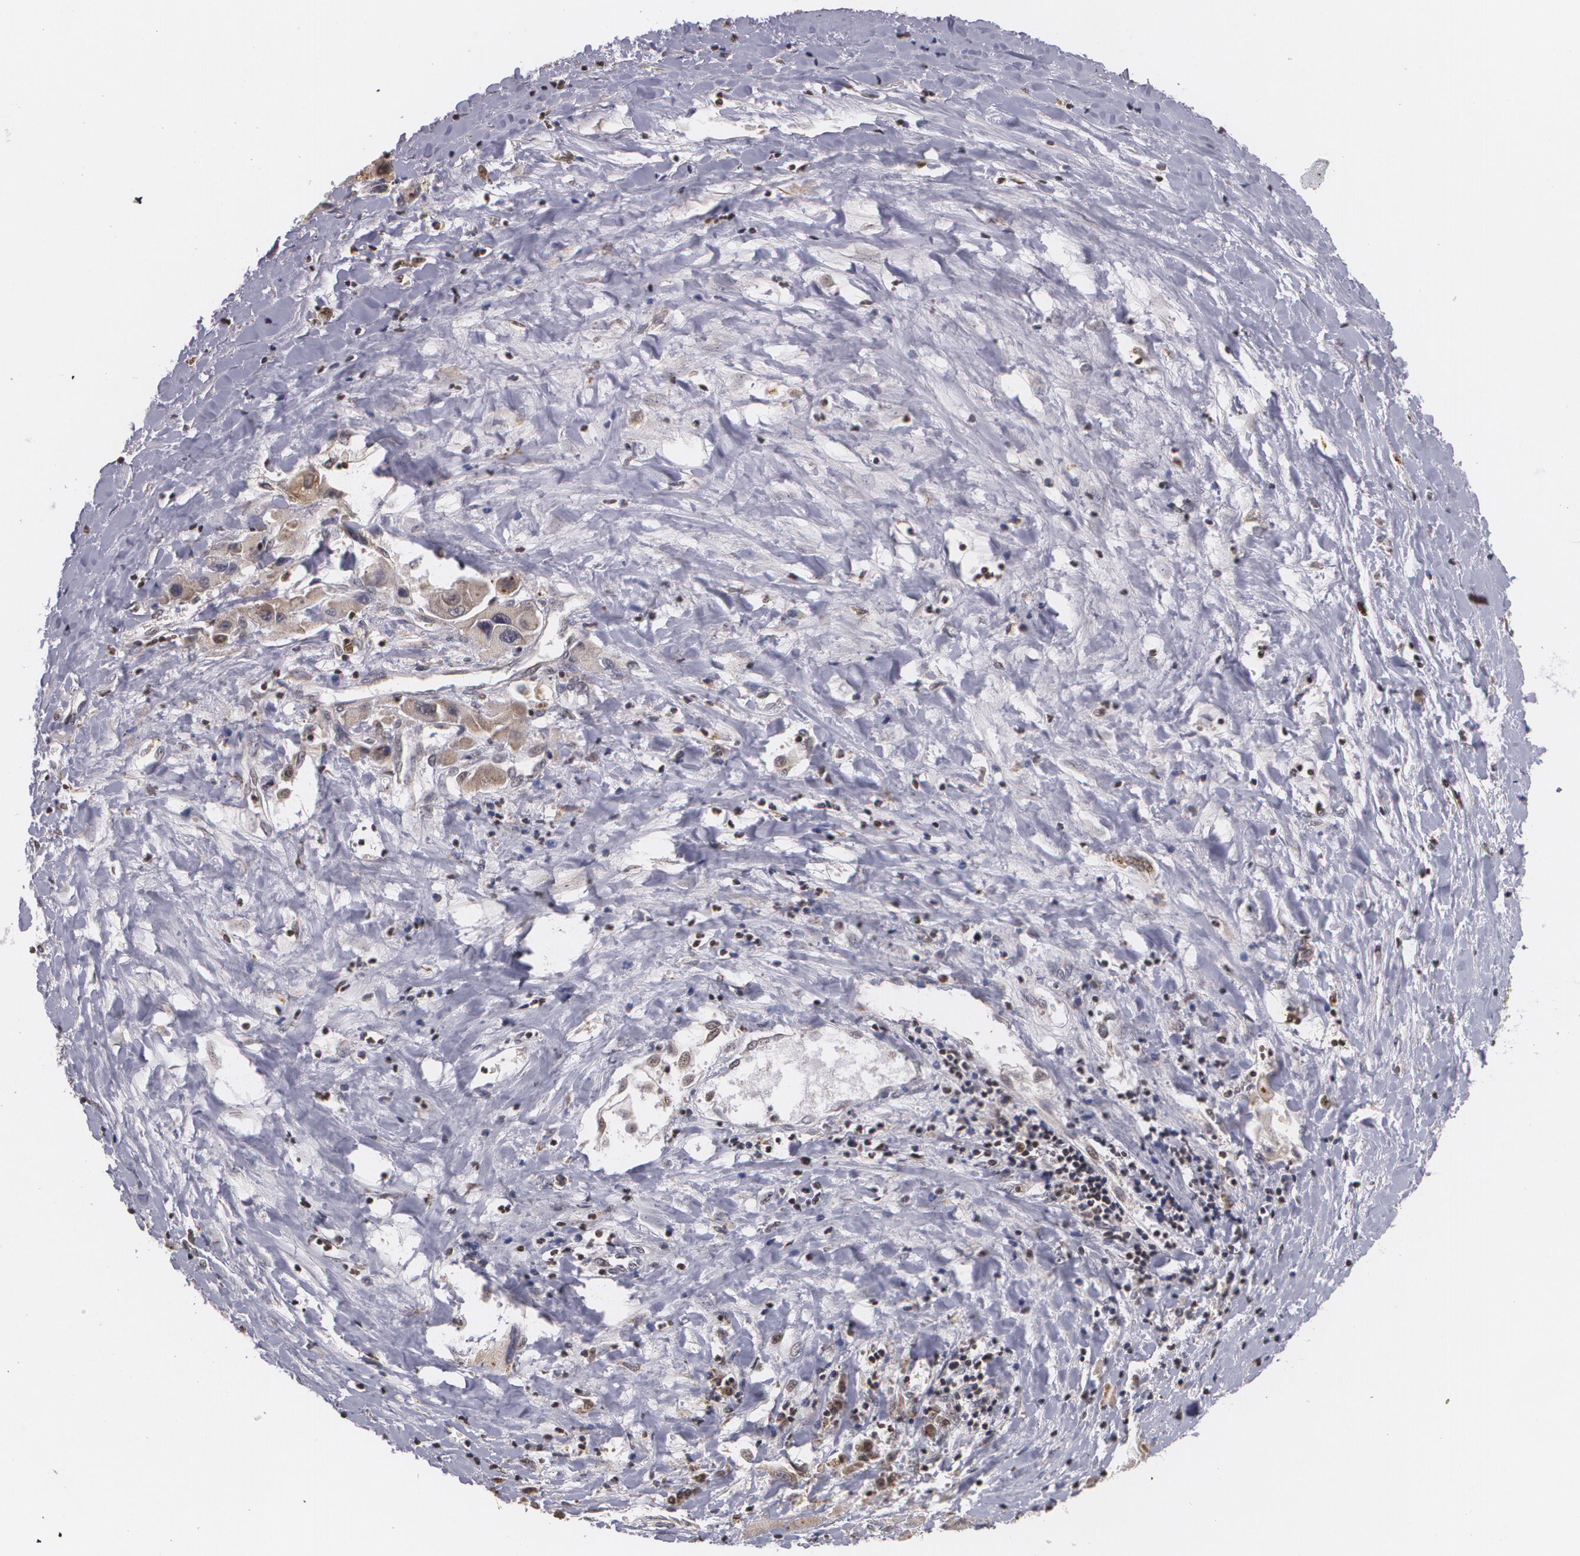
{"staining": {"intensity": "weak", "quantity": ">75%", "location": "cytoplasmic/membranous"}, "tissue": "liver cancer", "cell_type": "Tumor cells", "image_type": "cancer", "snomed": [{"axis": "morphology", "description": "Carcinoma, Hepatocellular, NOS"}, {"axis": "topography", "description": "Liver"}], "caption": "This is a histology image of IHC staining of liver cancer (hepatocellular carcinoma), which shows weak positivity in the cytoplasmic/membranous of tumor cells.", "gene": "VAV3", "patient": {"sex": "male", "age": 24}}